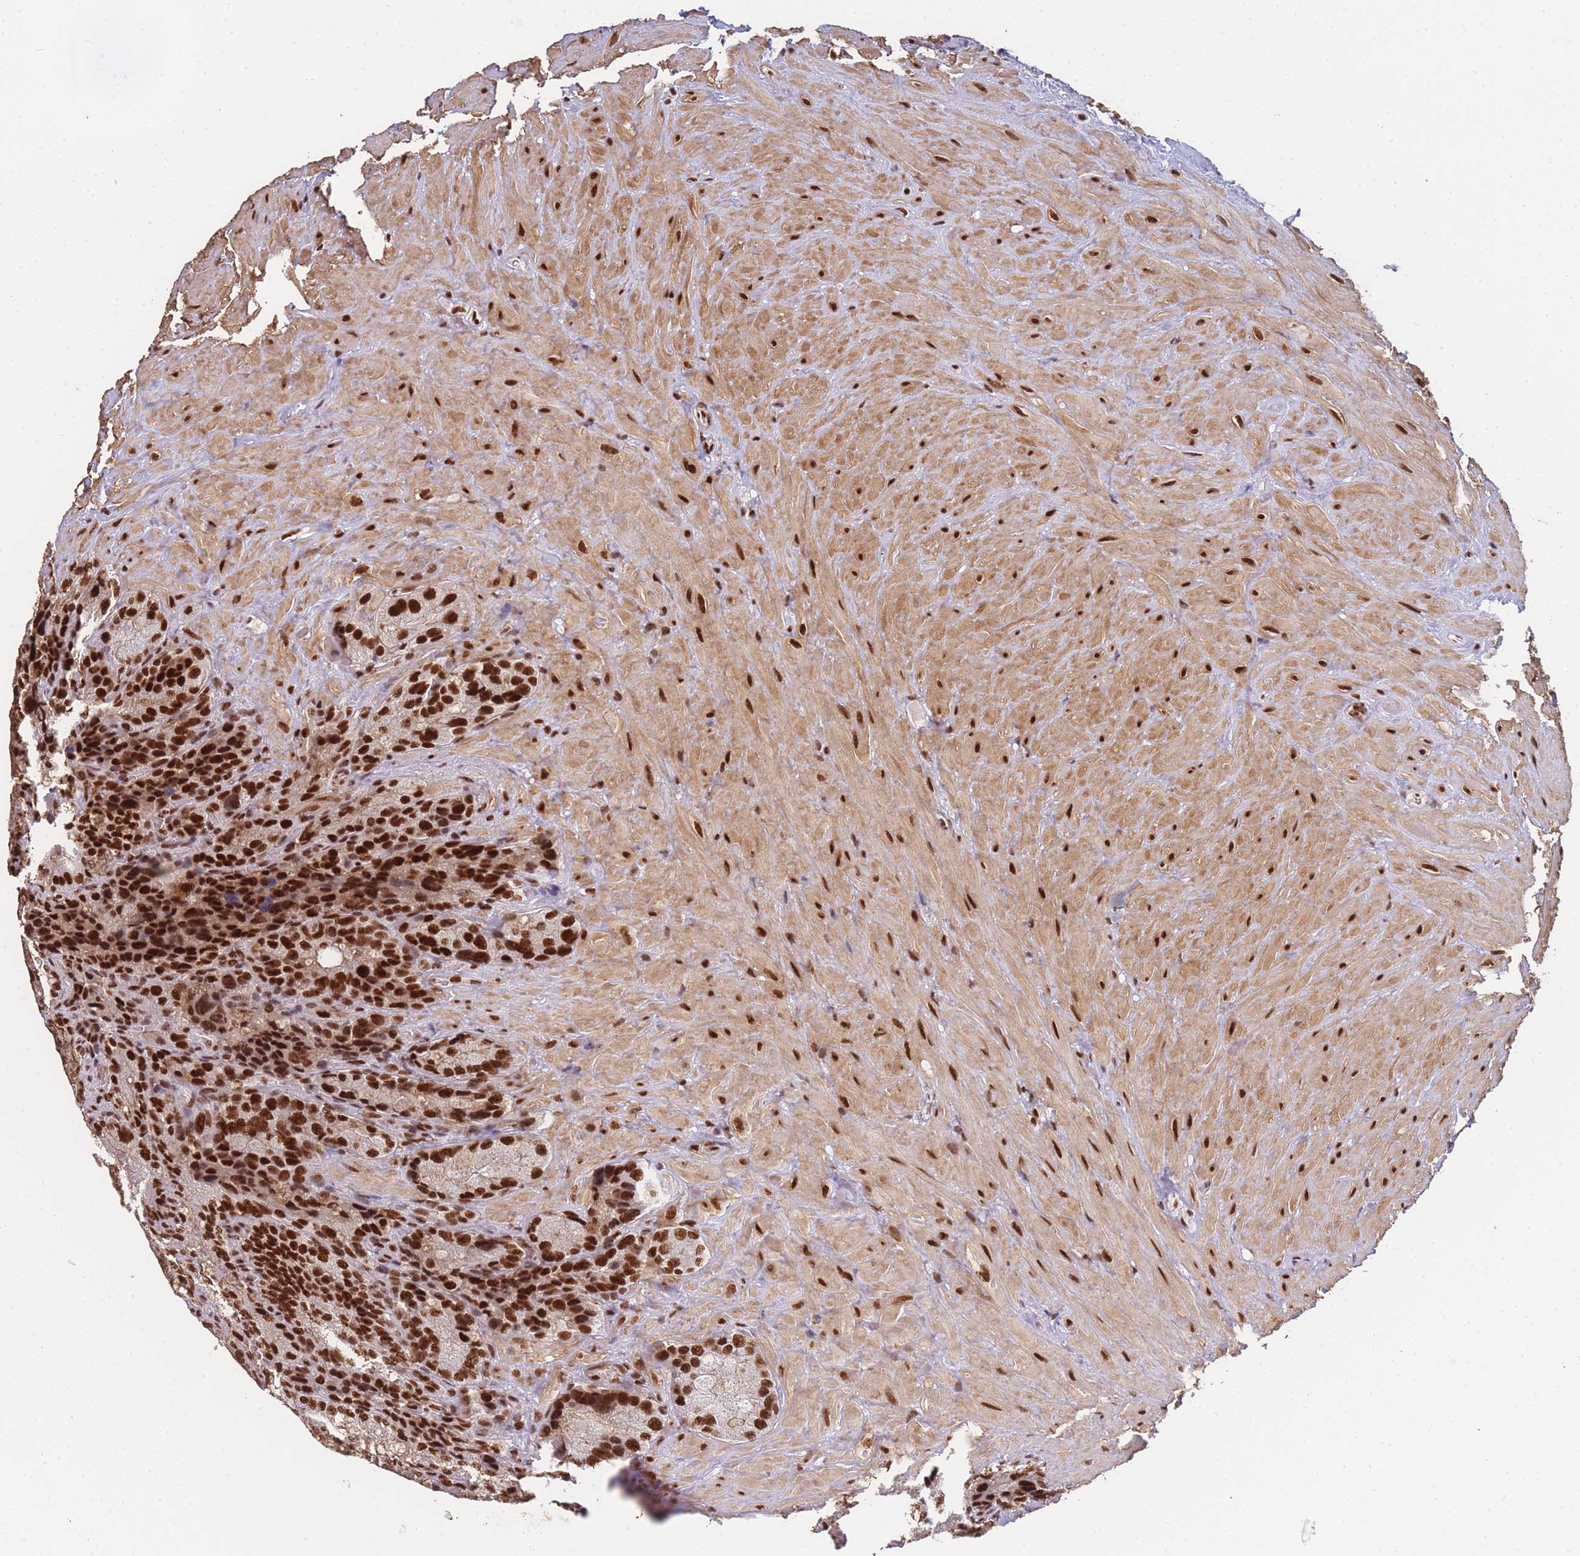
{"staining": {"intensity": "strong", "quantity": ">75%", "location": "nuclear"}, "tissue": "seminal vesicle", "cell_type": "Glandular cells", "image_type": "normal", "snomed": [{"axis": "morphology", "description": "Normal tissue, NOS"}, {"axis": "topography", "description": "Seminal veicle"}], "caption": "Unremarkable seminal vesicle reveals strong nuclear staining in approximately >75% of glandular cells.", "gene": "PRKDC", "patient": {"sex": "male", "age": 62}}